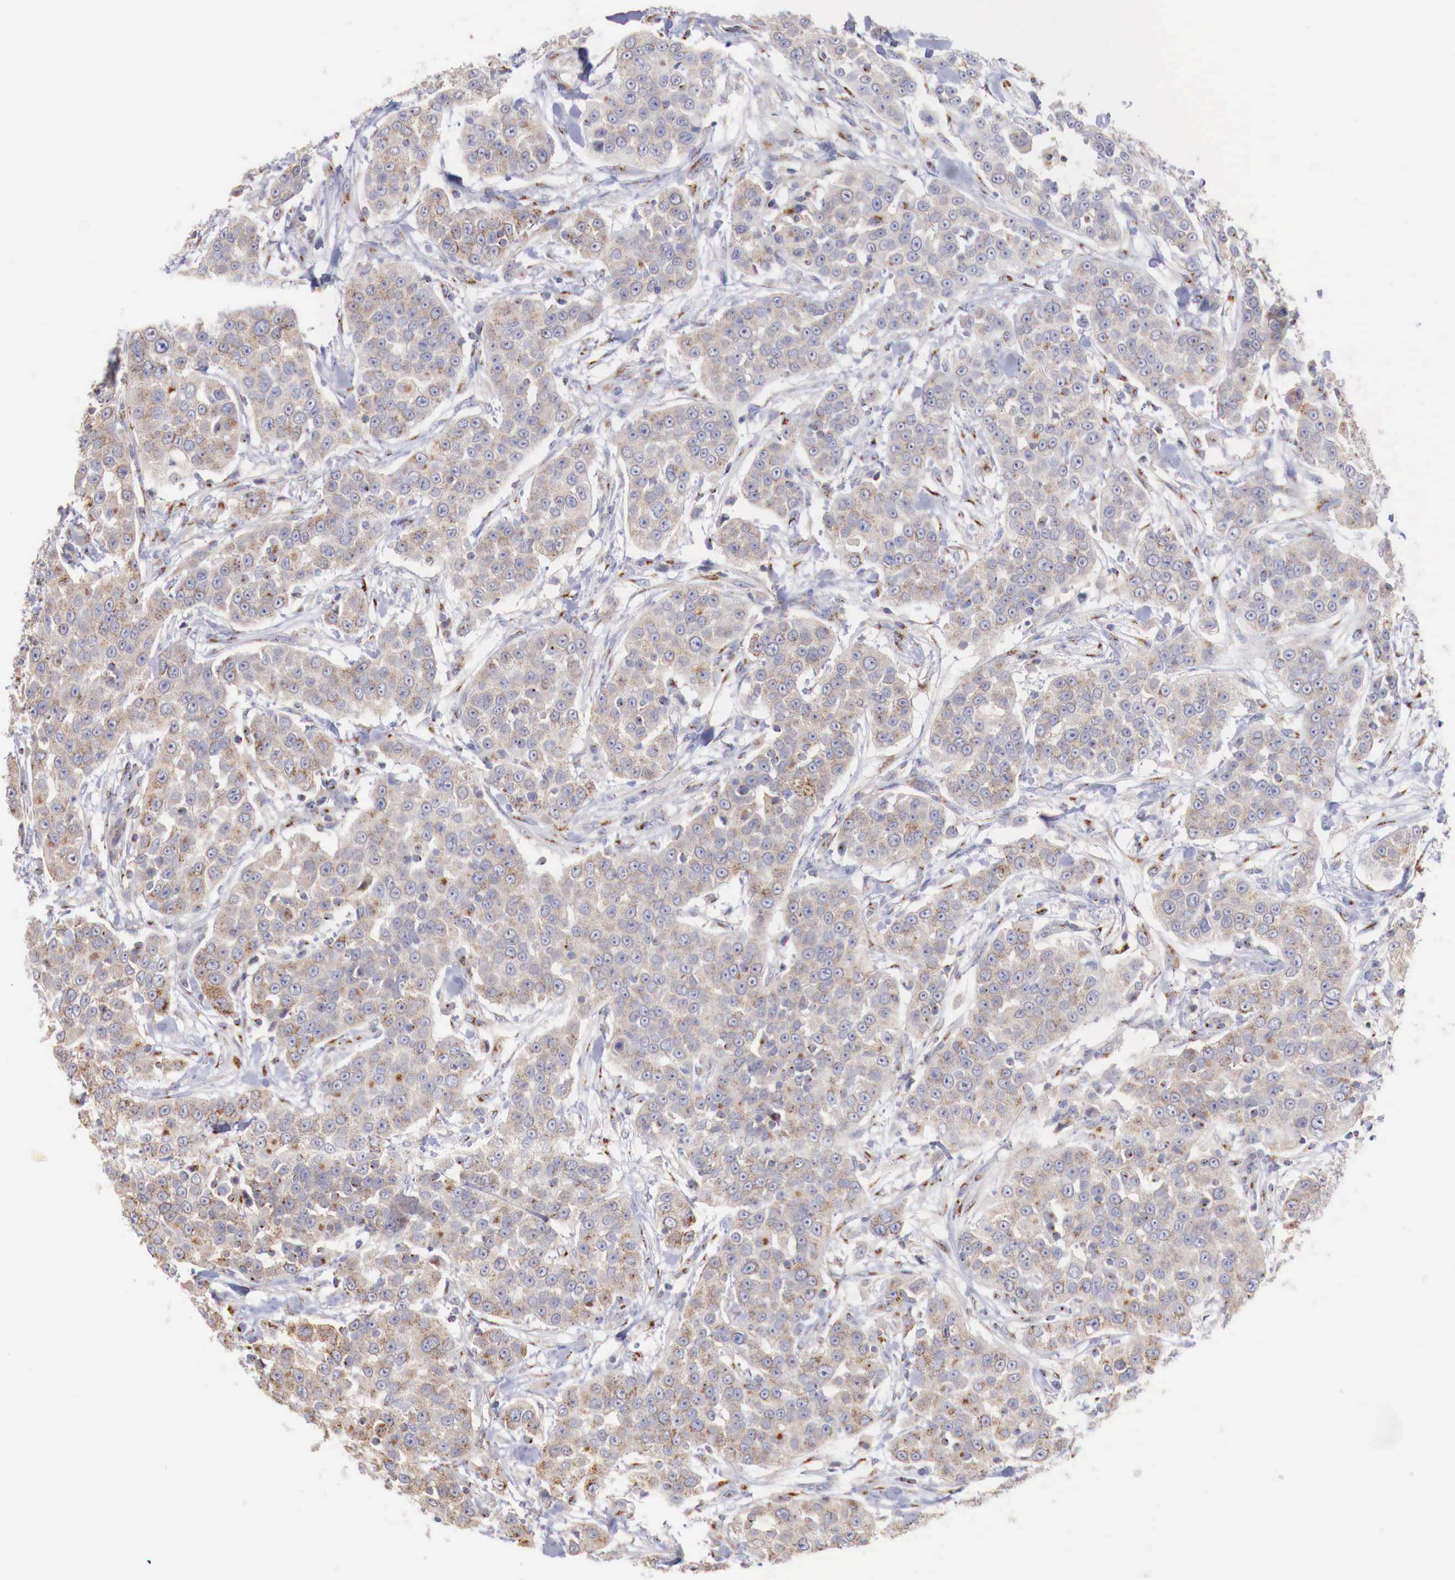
{"staining": {"intensity": "moderate", "quantity": "25%-75%", "location": "cytoplasmic/membranous"}, "tissue": "urothelial cancer", "cell_type": "Tumor cells", "image_type": "cancer", "snomed": [{"axis": "morphology", "description": "Urothelial carcinoma, High grade"}, {"axis": "topography", "description": "Urinary bladder"}], "caption": "Moderate cytoplasmic/membranous staining is present in approximately 25%-75% of tumor cells in urothelial cancer.", "gene": "SYAP1", "patient": {"sex": "female", "age": 80}}